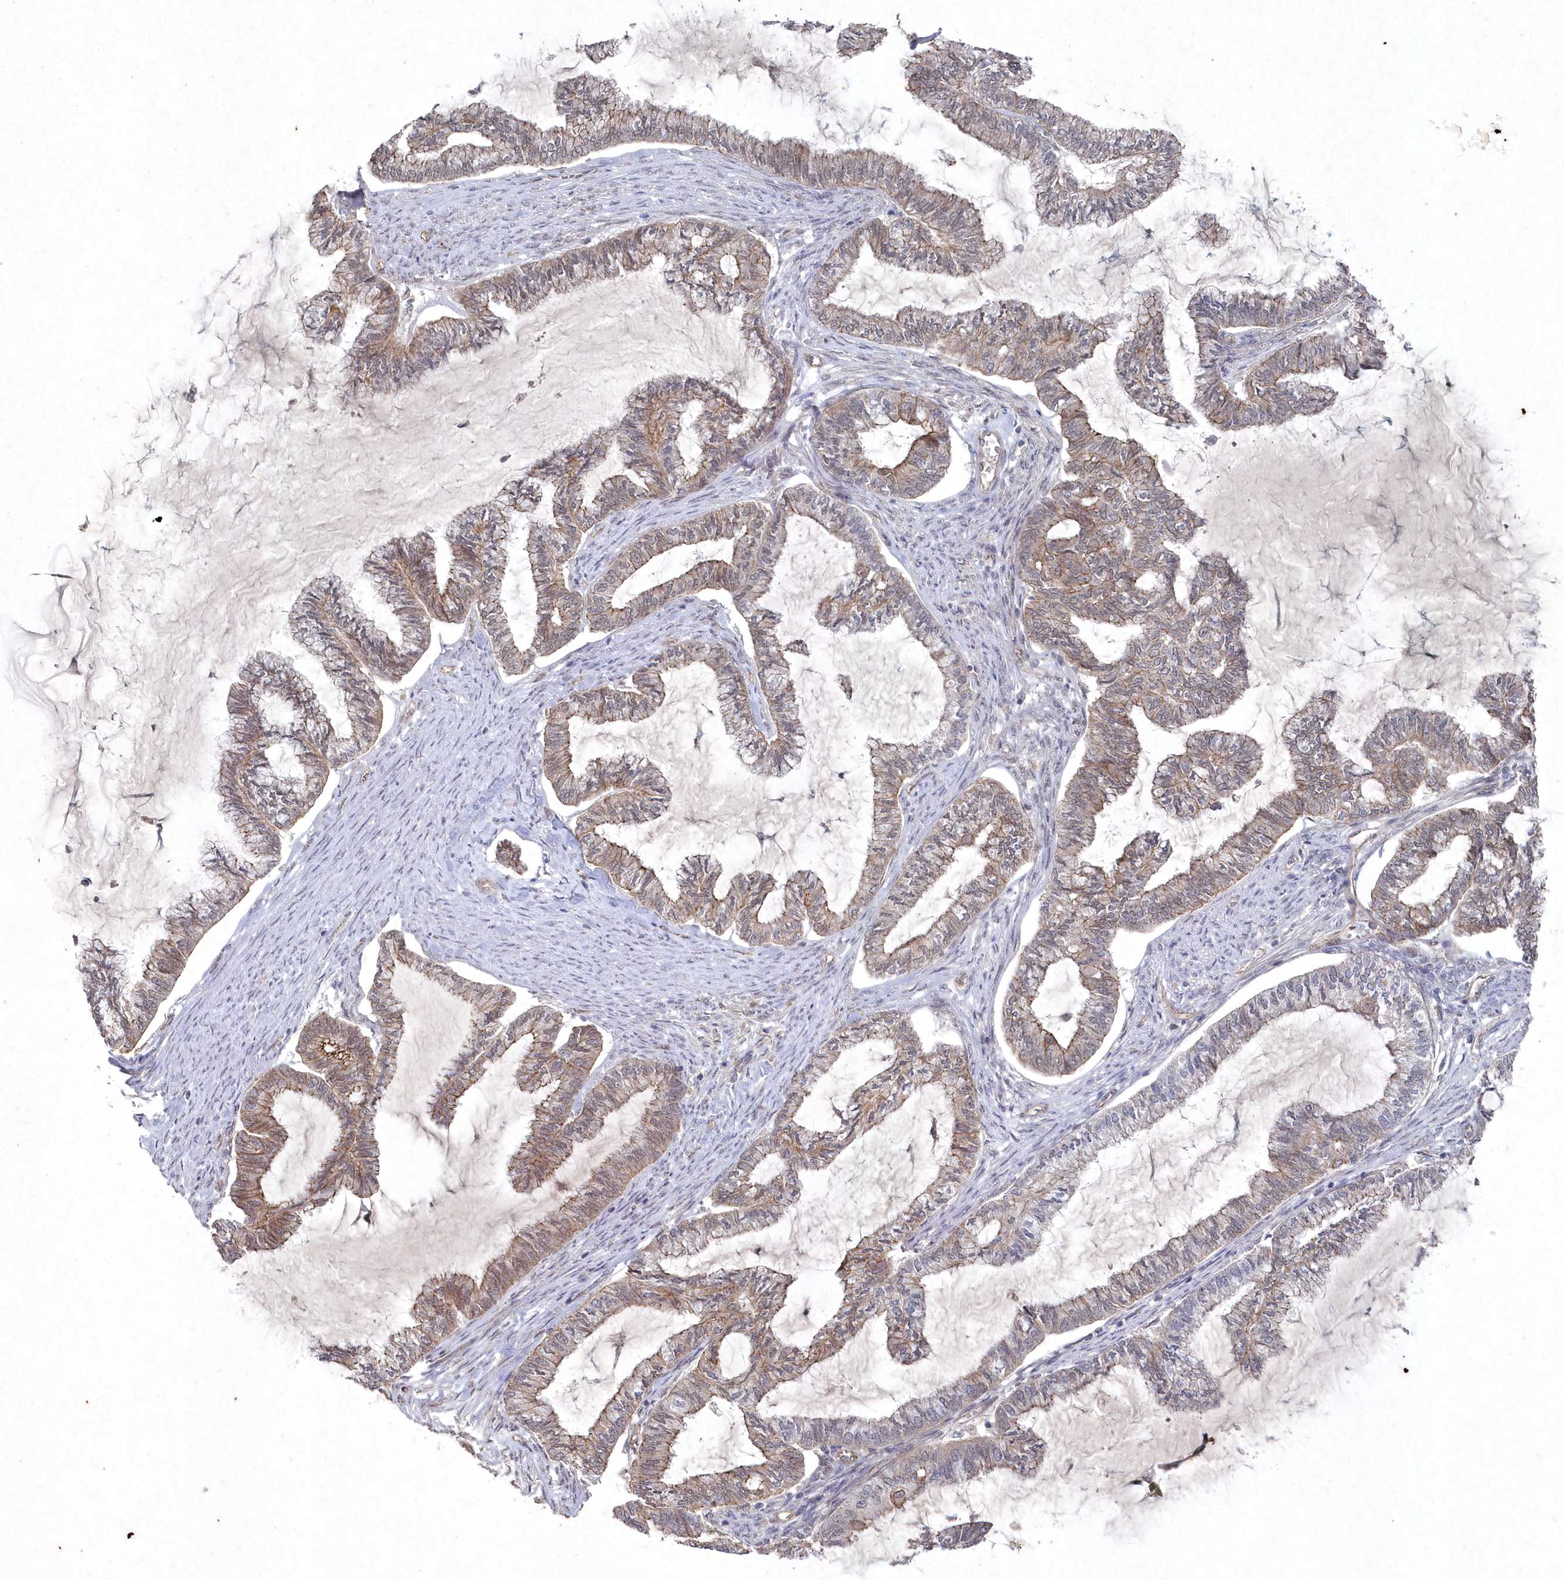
{"staining": {"intensity": "moderate", "quantity": "<25%", "location": "cytoplasmic/membranous"}, "tissue": "endometrial cancer", "cell_type": "Tumor cells", "image_type": "cancer", "snomed": [{"axis": "morphology", "description": "Adenocarcinoma, NOS"}, {"axis": "topography", "description": "Endometrium"}], "caption": "The photomicrograph shows staining of endometrial cancer, revealing moderate cytoplasmic/membranous protein expression (brown color) within tumor cells.", "gene": "VSIG2", "patient": {"sex": "female", "age": 86}}